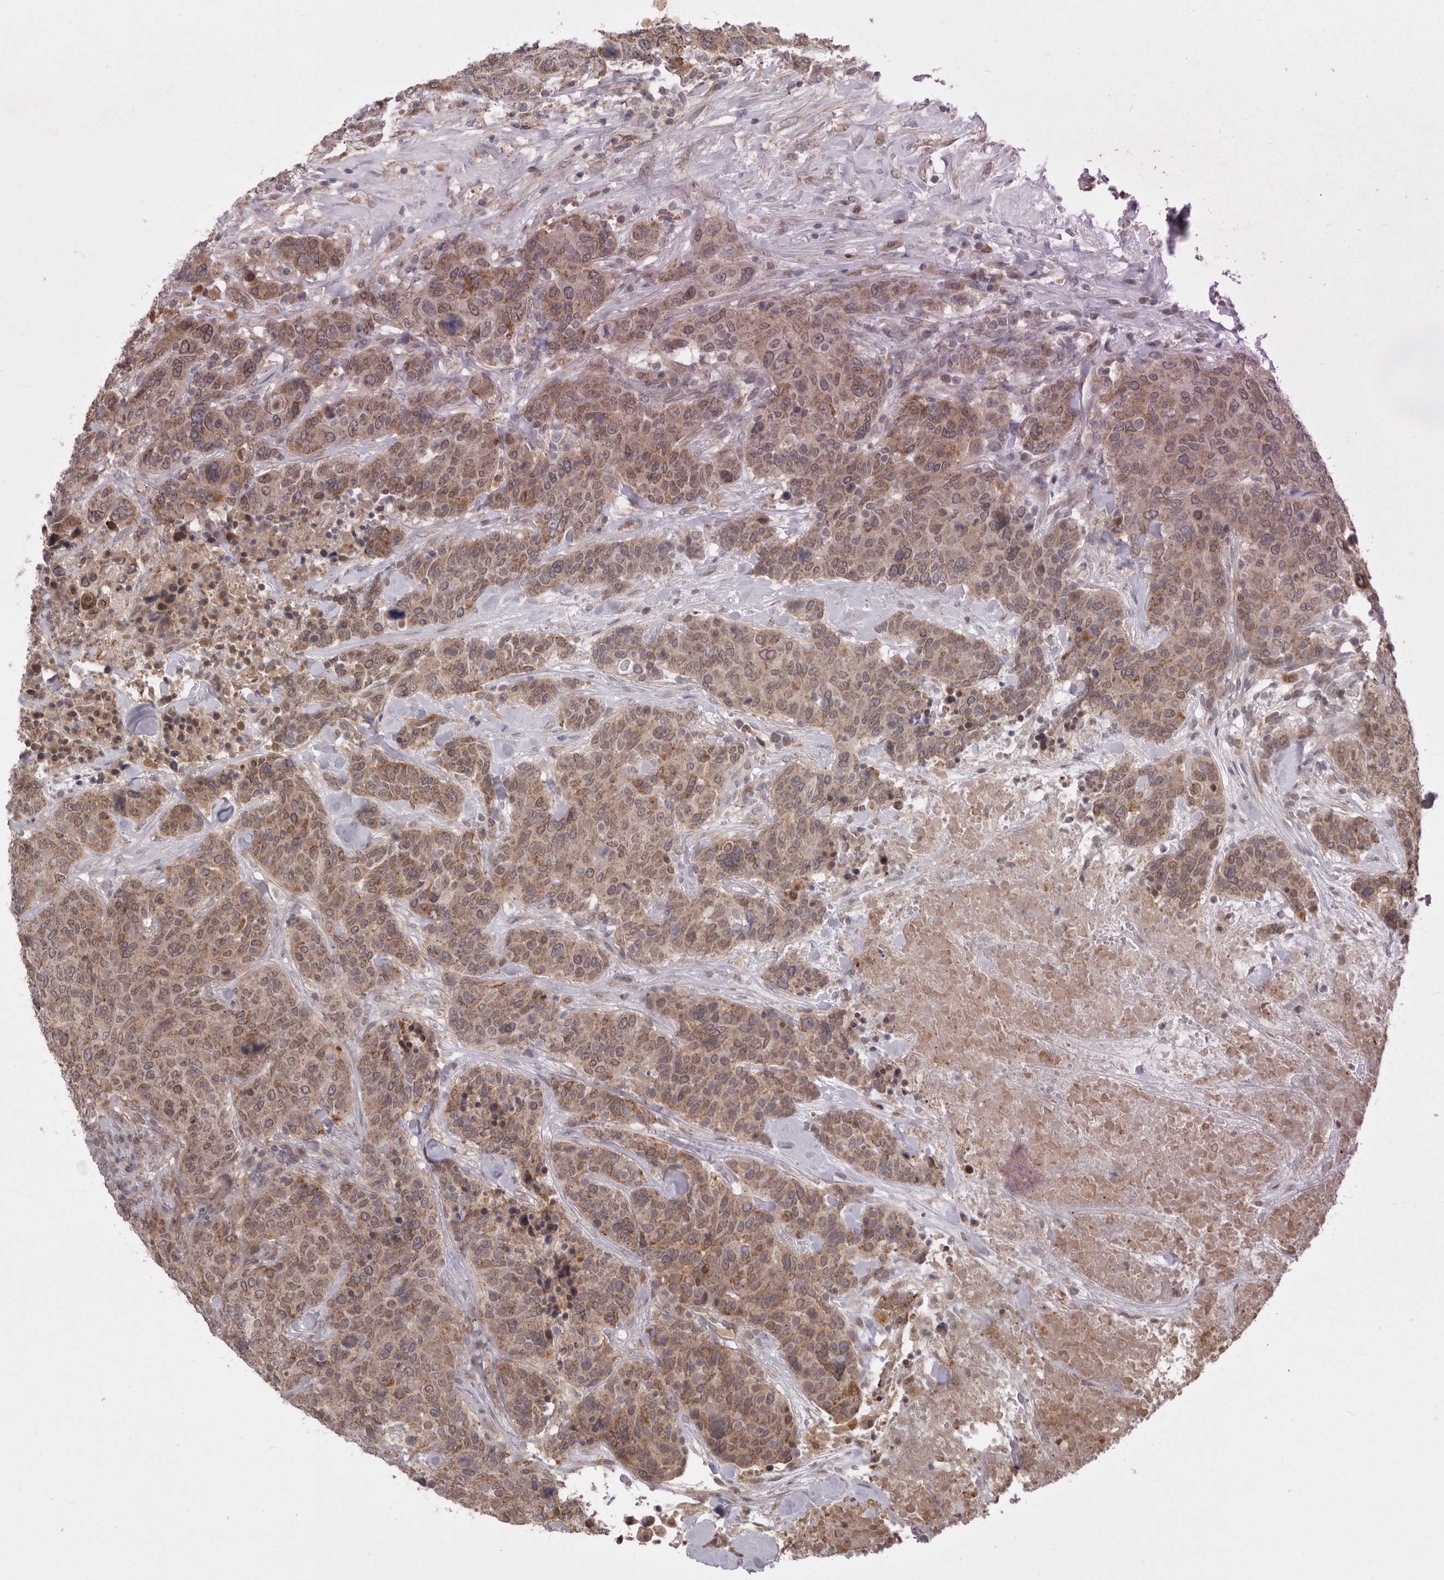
{"staining": {"intensity": "moderate", "quantity": ">75%", "location": "cytoplasmic/membranous"}, "tissue": "breast cancer", "cell_type": "Tumor cells", "image_type": "cancer", "snomed": [{"axis": "morphology", "description": "Duct carcinoma"}, {"axis": "topography", "description": "Breast"}], "caption": "Immunohistochemical staining of intraductal carcinoma (breast) exhibits medium levels of moderate cytoplasmic/membranous protein staining in about >75% of tumor cells.", "gene": "TLR3", "patient": {"sex": "female", "age": 37}}